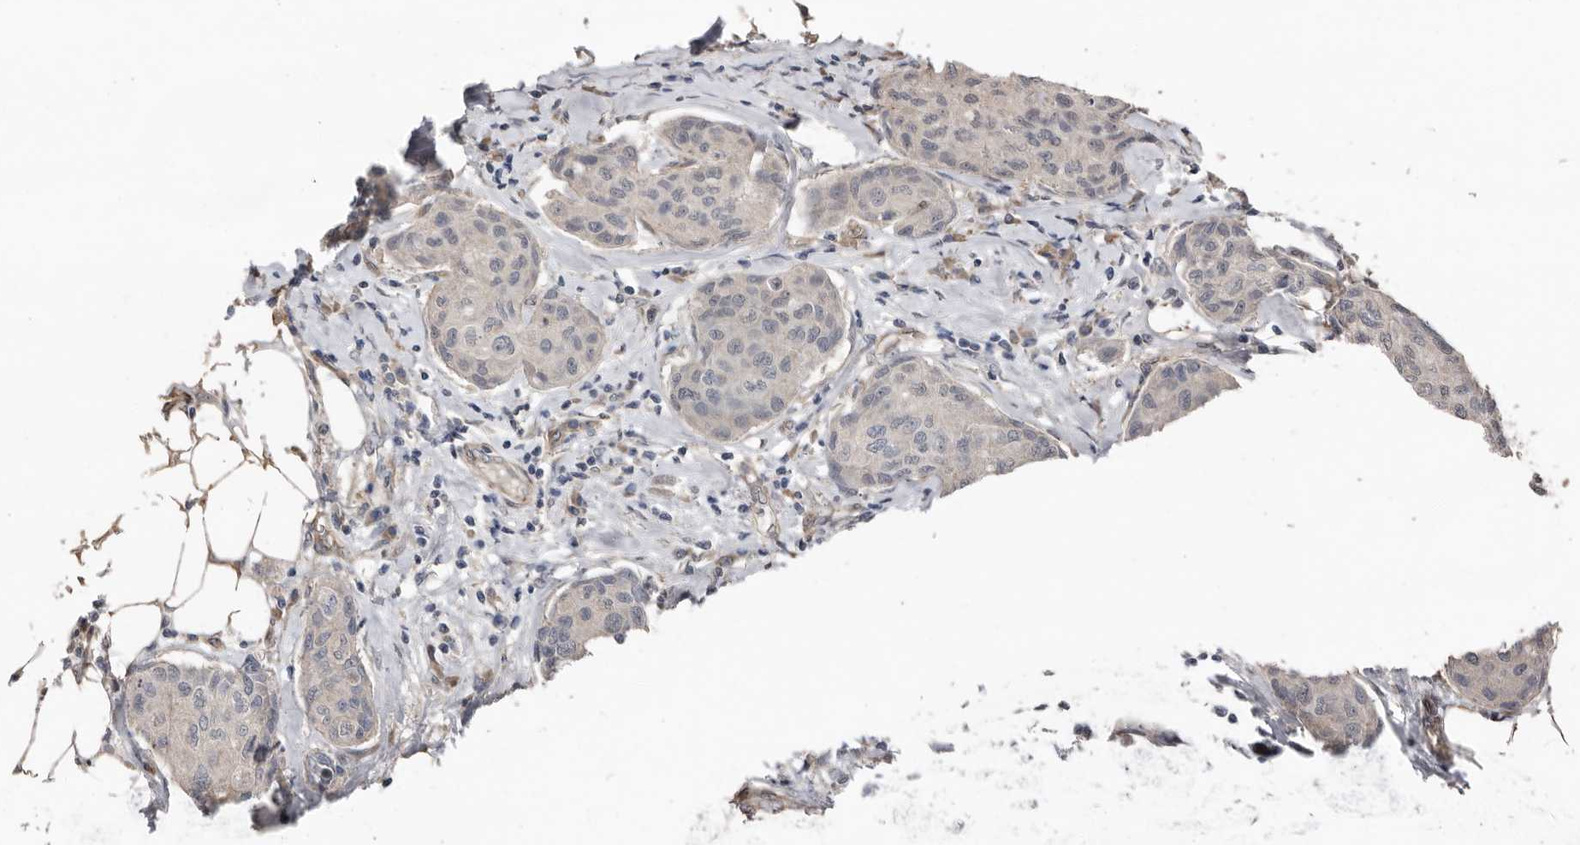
{"staining": {"intensity": "negative", "quantity": "none", "location": "none"}, "tissue": "breast cancer", "cell_type": "Tumor cells", "image_type": "cancer", "snomed": [{"axis": "morphology", "description": "Duct carcinoma"}, {"axis": "topography", "description": "Breast"}], "caption": "An image of human breast cancer is negative for staining in tumor cells. Brightfield microscopy of IHC stained with DAB (3,3'-diaminobenzidine) (brown) and hematoxylin (blue), captured at high magnification.", "gene": "RANBP17", "patient": {"sex": "female", "age": 80}}